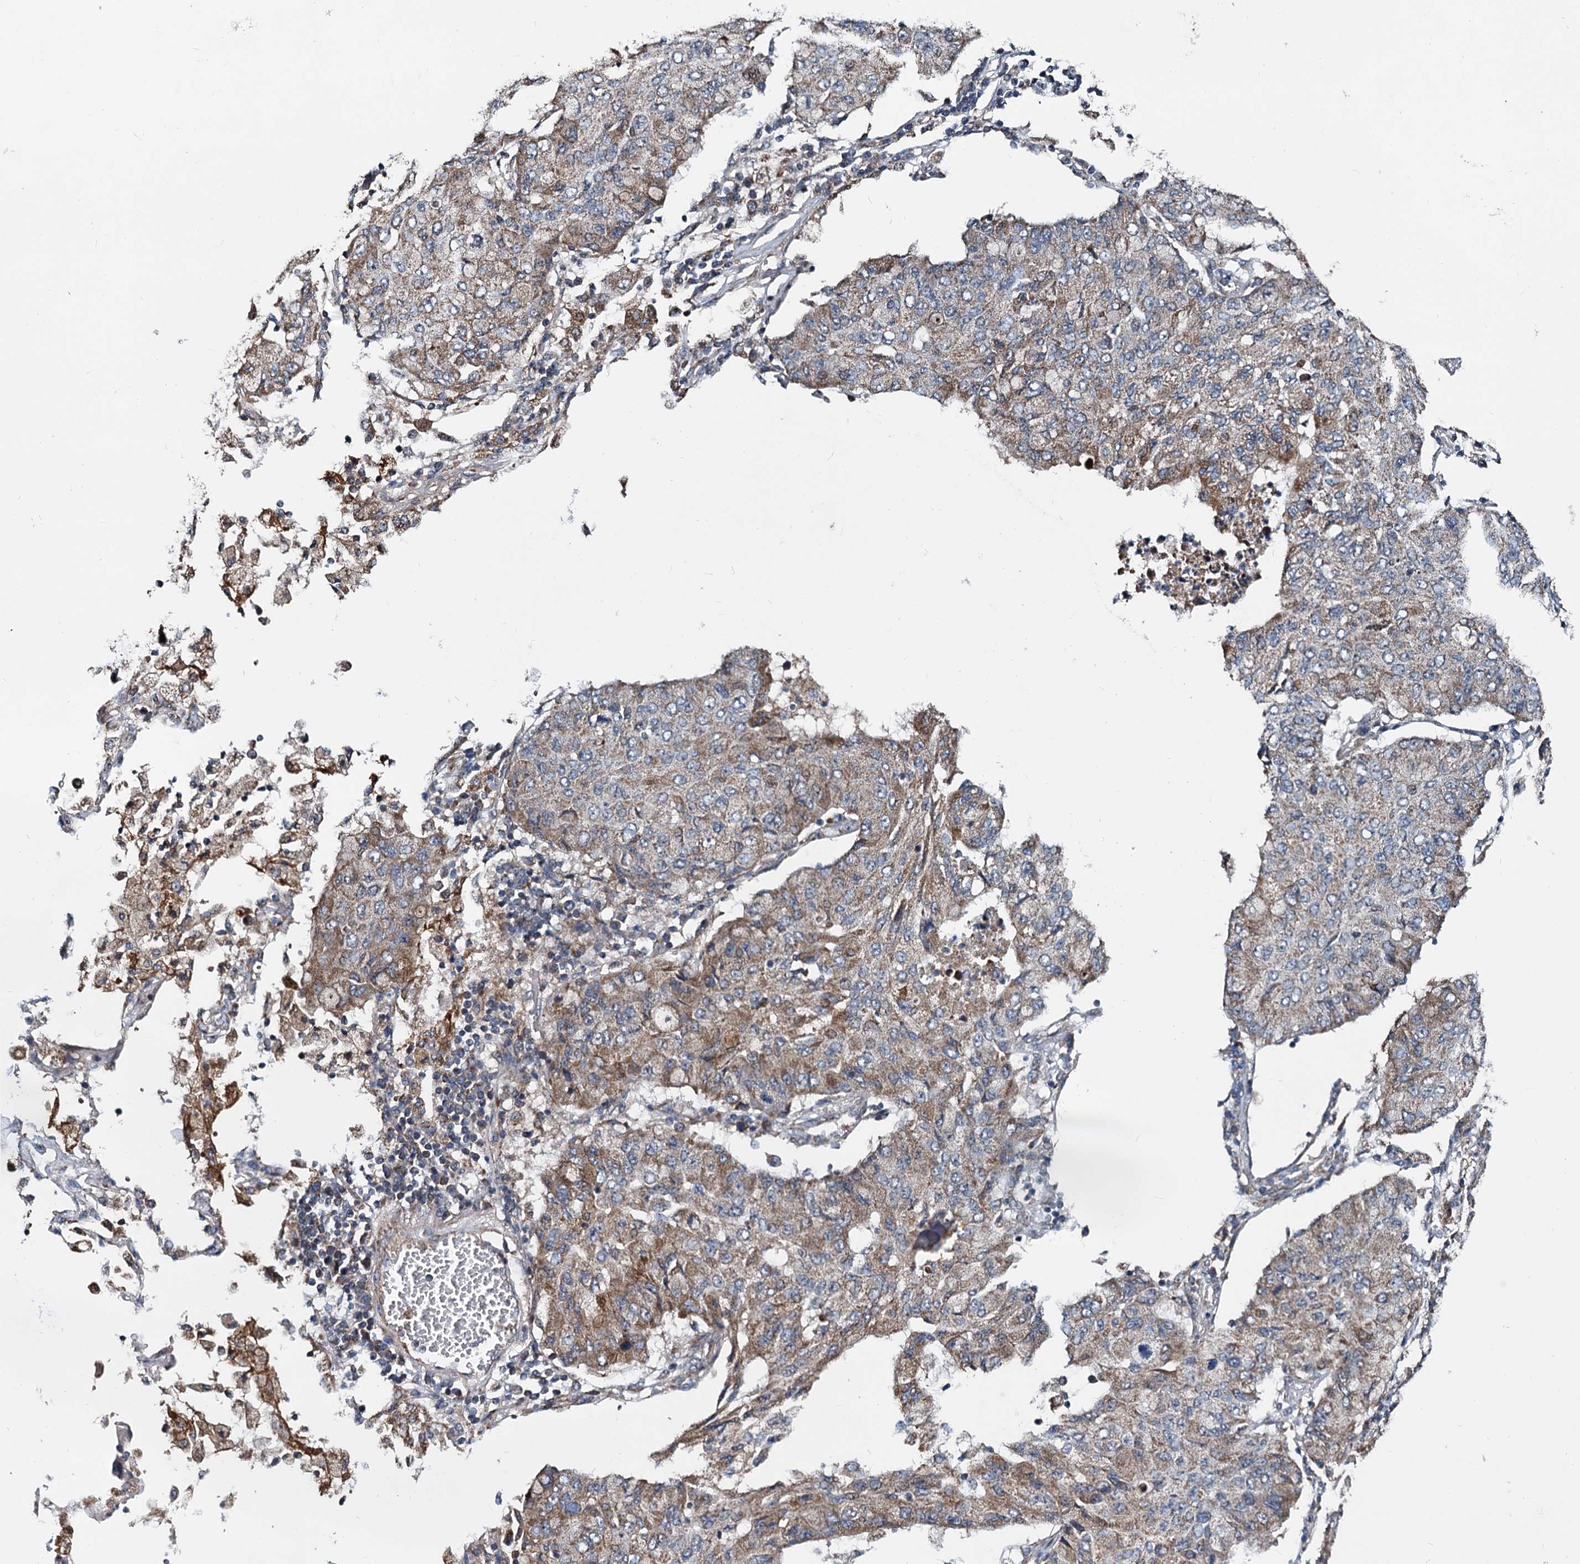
{"staining": {"intensity": "moderate", "quantity": "25%-75%", "location": "cytoplasmic/membranous"}, "tissue": "lung cancer", "cell_type": "Tumor cells", "image_type": "cancer", "snomed": [{"axis": "morphology", "description": "Squamous cell carcinoma, NOS"}, {"axis": "topography", "description": "Lung"}], "caption": "Immunohistochemistry (IHC) of squamous cell carcinoma (lung) displays medium levels of moderate cytoplasmic/membranous staining in approximately 25%-75% of tumor cells.", "gene": "SPRYD3", "patient": {"sex": "male", "age": 74}}